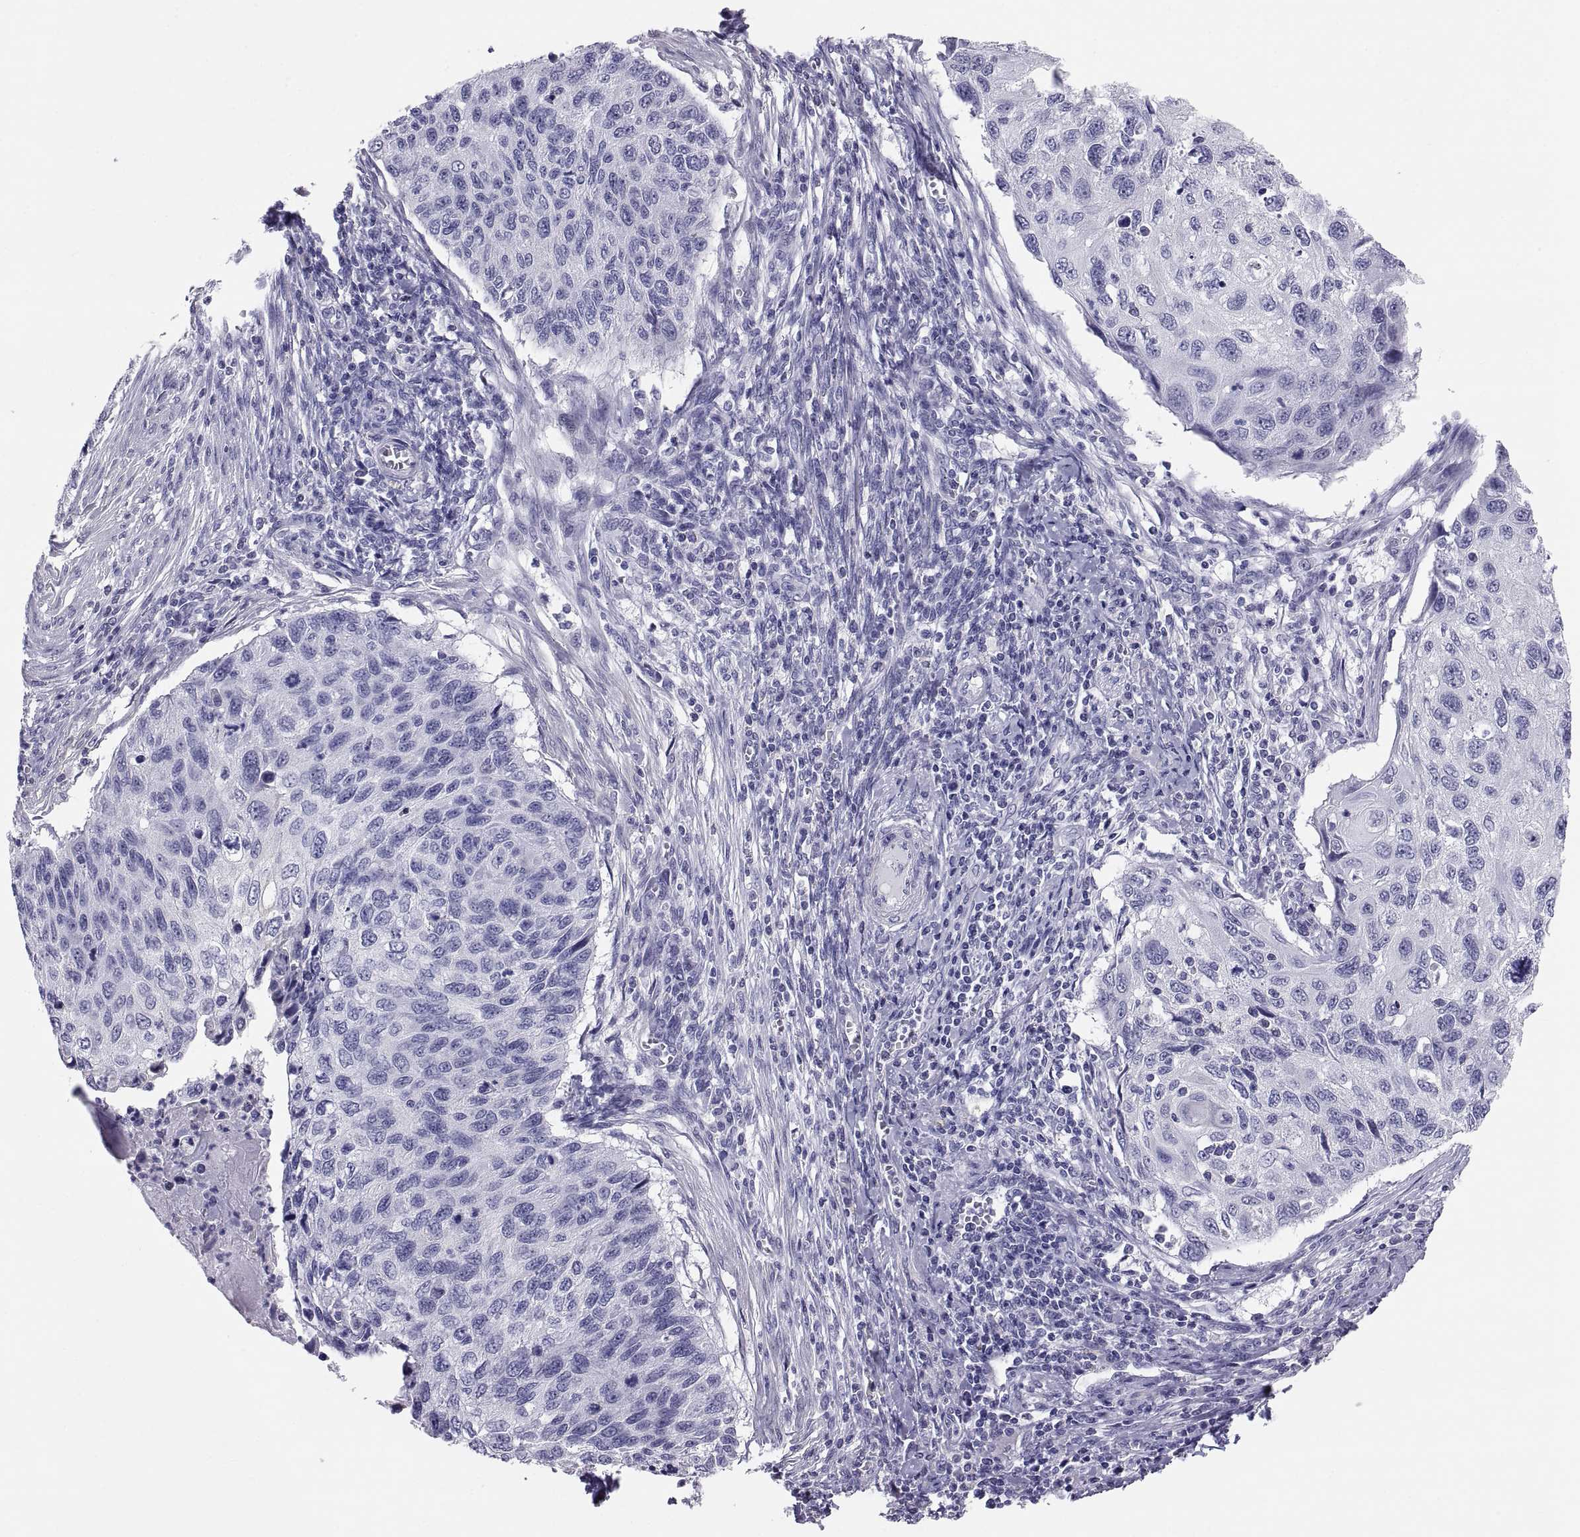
{"staining": {"intensity": "negative", "quantity": "none", "location": "none"}, "tissue": "cervical cancer", "cell_type": "Tumor cells", "image_type": "cancer", "snomed": [{"axis": "morphology", "description": "Squamous cell carcinoma, NOS"}, {"axis": "topography", "description": "Cervix"}], "caption": "A high-resolution photomicrograph shows IHC staining of squamous cell carcinoma (cervical), which reveals no significant expression in tumor cells.", "gene": "FAM170A", "patient": {"sex": "female", "age": 70}}